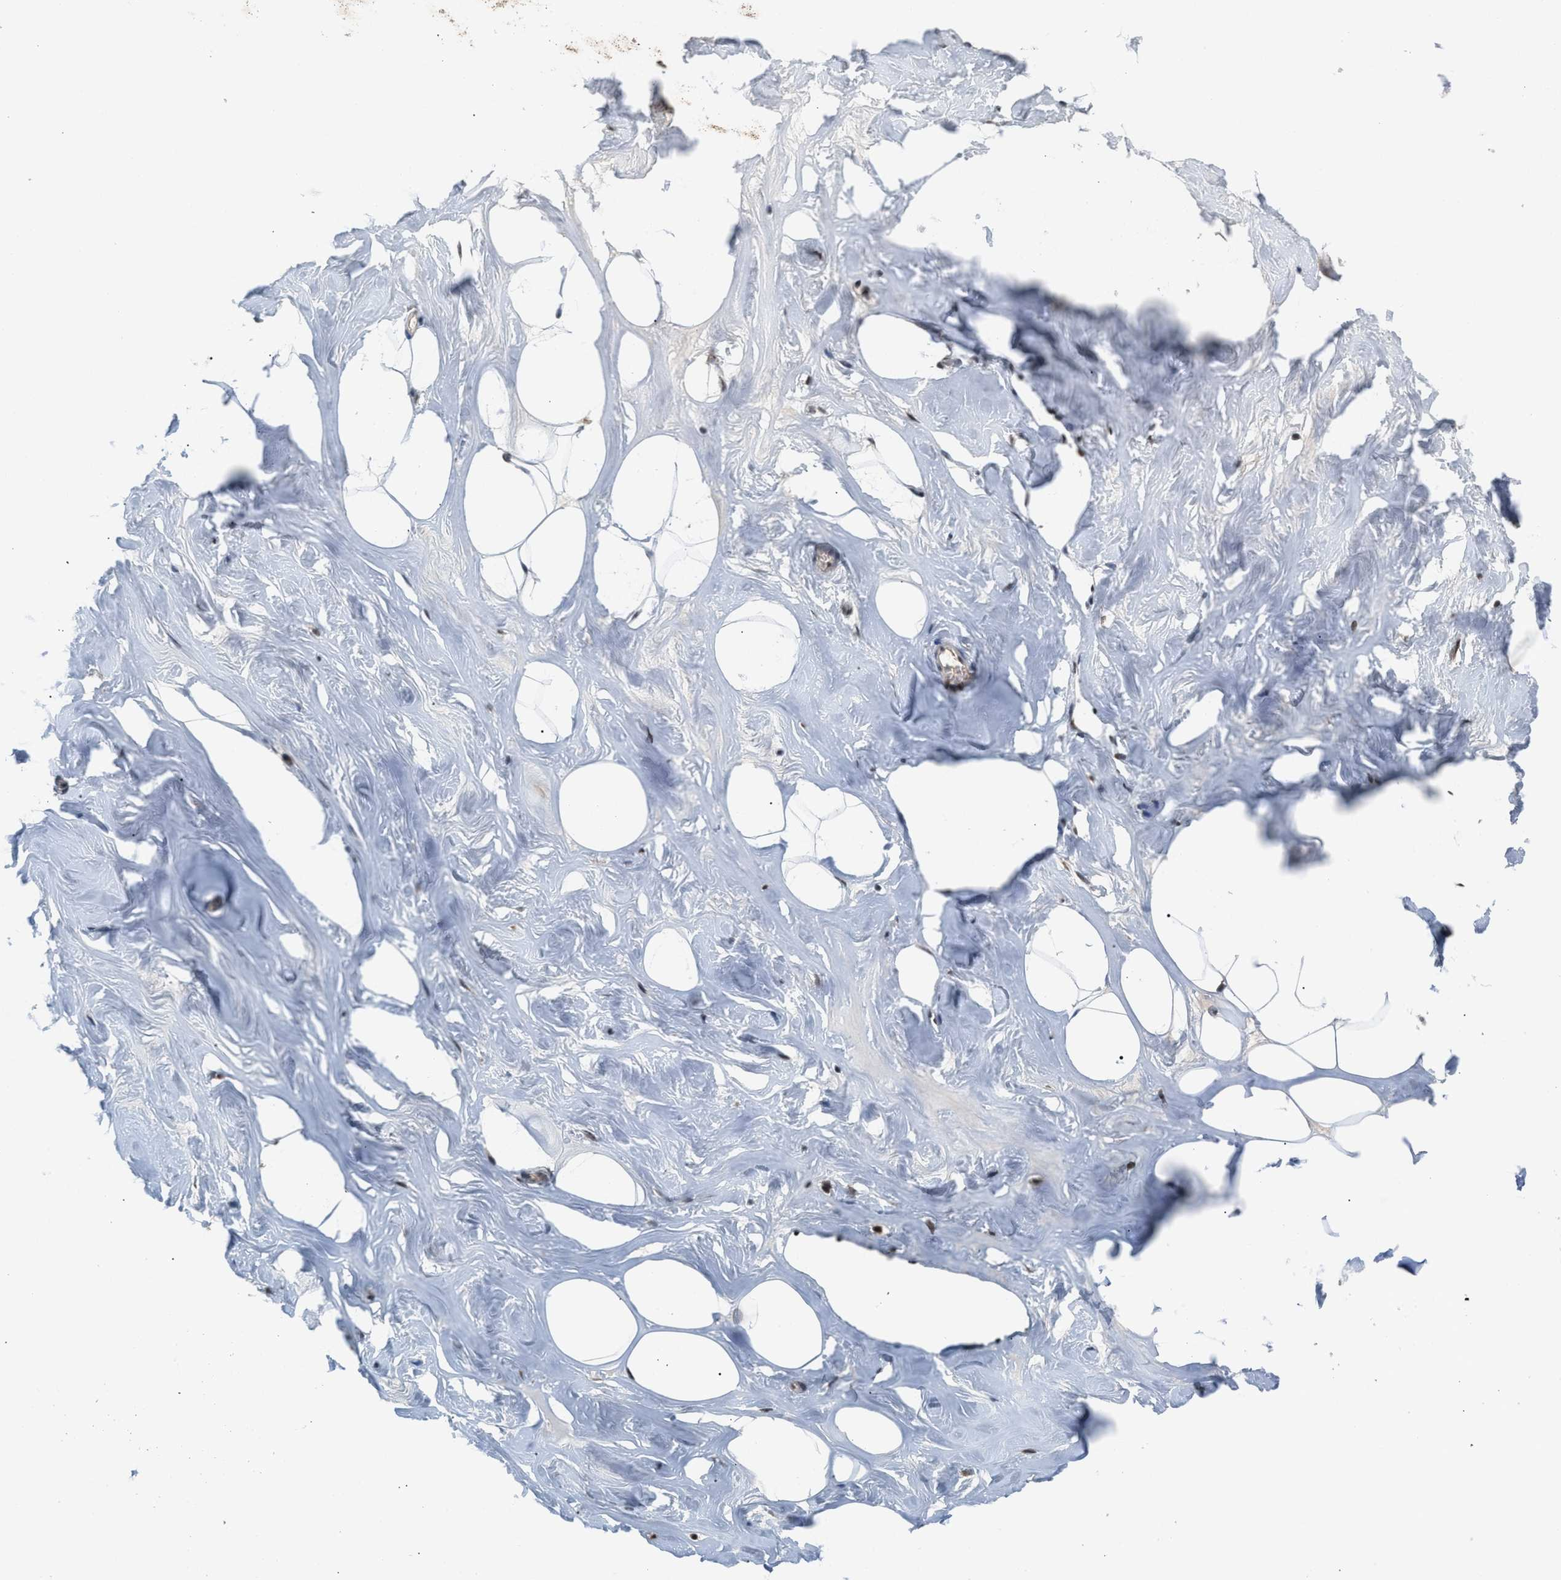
{"staining": {"intensity": "strong", "quantity": ">75%", "location": "cytoplasmic/membranous,nuclear"}, "tissue": "adipose tissue", "cell_type": "Adipocytes", "image_type": "normal", "snomed": [{"axis": "morphology", "description": "Normal tissue, NOS"}, {"axis": "morphology", "description": "Fibrosis, NOS"}, {"axis": "topography", "description": "Breast"}, {"axis": "topography", "description": "Adipose tissue"}], "caption": "Protein staining shows strong cytoplasmic/membranous,nuclear expression in about >75% of adipocytes in normal adipose tissue. The protein of interest is stained brown, and the nuclei are stained in blue (DAB IHC with brightfield microscopy, high magnification).", "gene": "PRPF4", "patient": {"sex": "female", "age": 39}}